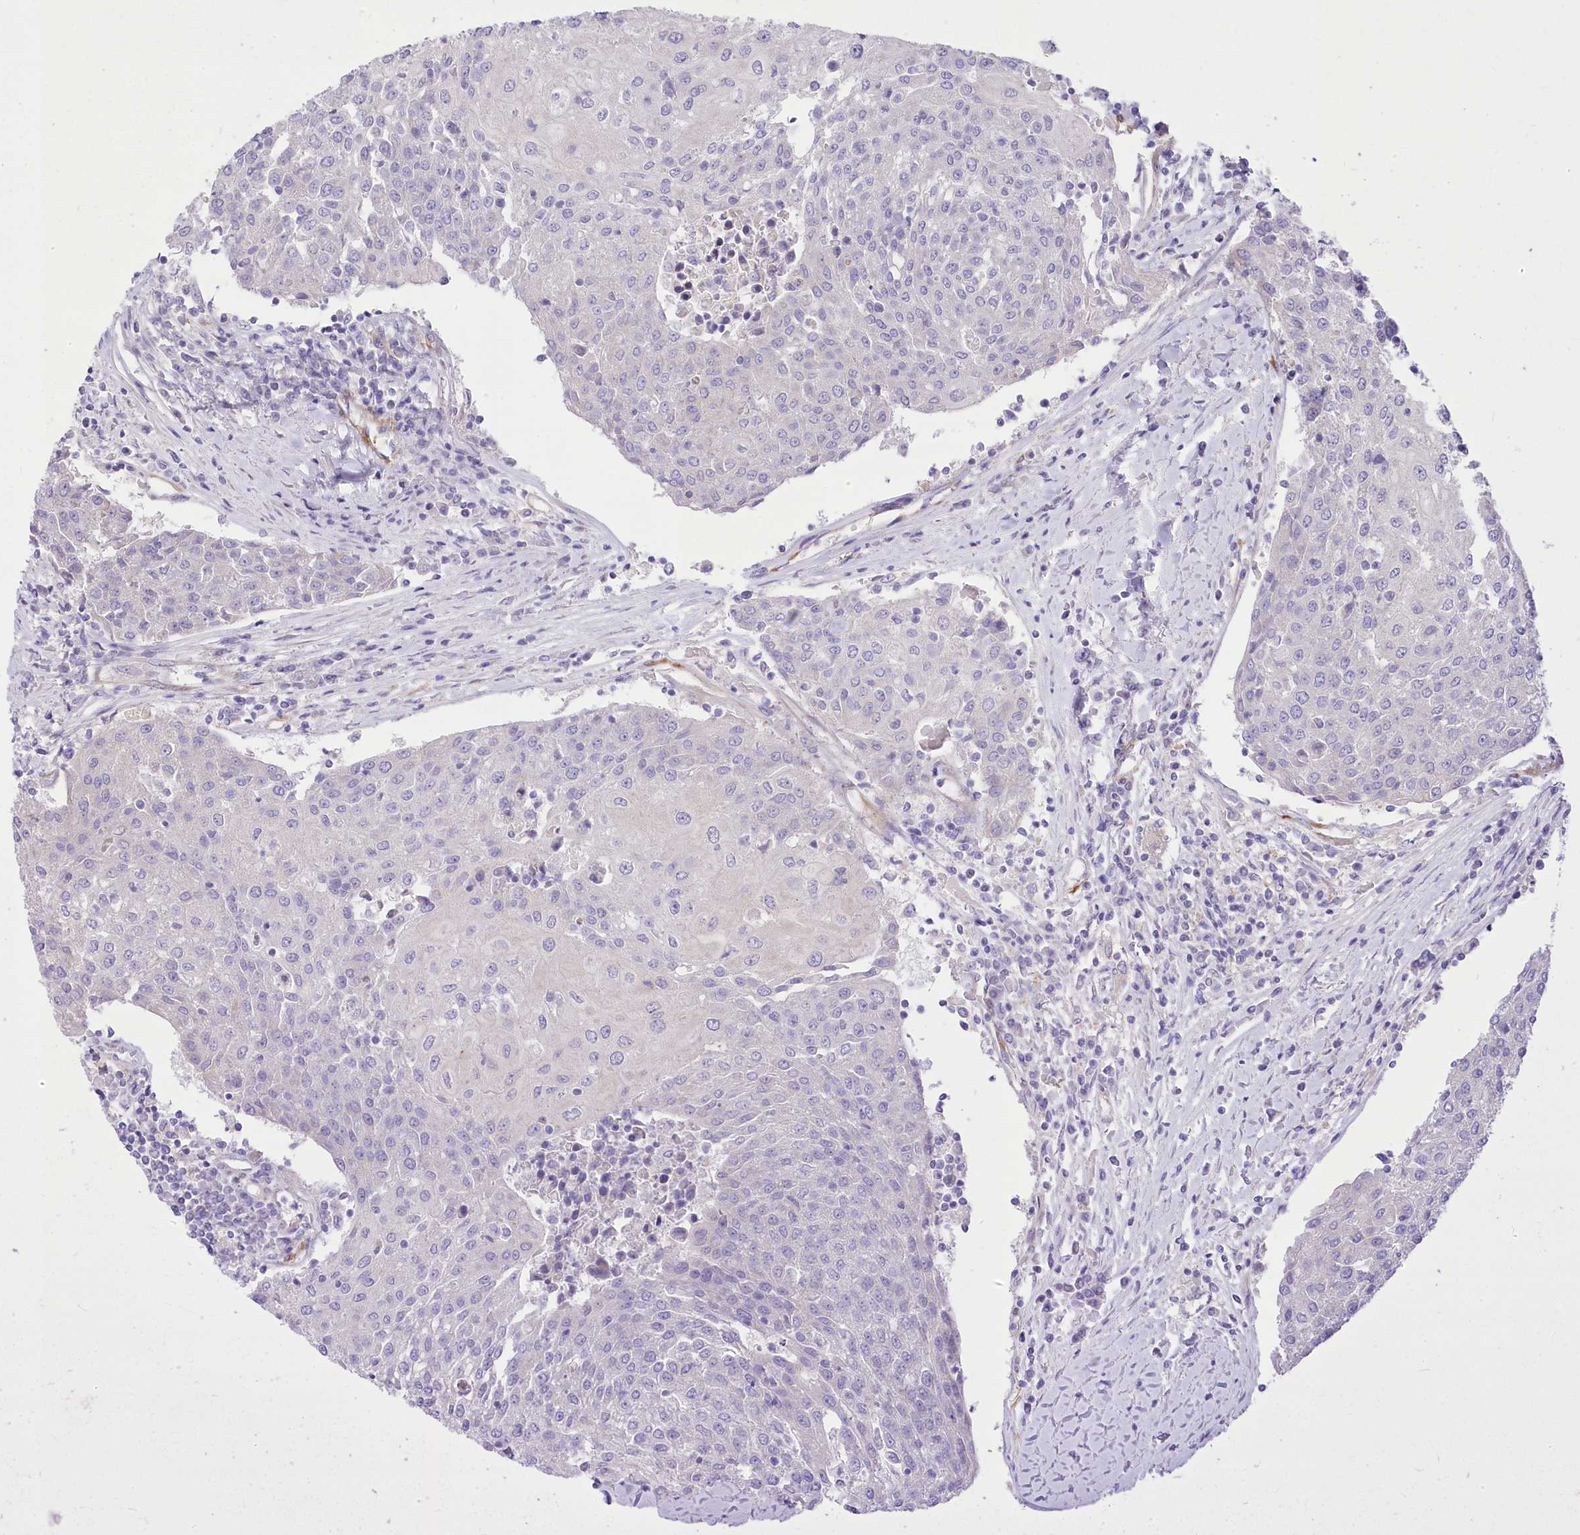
{"staining": {"intensity": "negative", "quantity": "none", "location": "none"}, "tissue": "urothelial cancer", "cell_type": "Tumor cells", "image_type": "cancer", "snomed": [{"axis": "morphology", "description": "Urothelial carcinoma, High grade"}, {"axis": "topography", "description": "Urinary bladder"}], "caption": "This is an immunohistochemistry (IHC) photomicrograph of human urothelial cancer. There is no expression in tumor cells.", "gene": "ANGPTL3", "patient": {"sex": "female", "age": 85}}